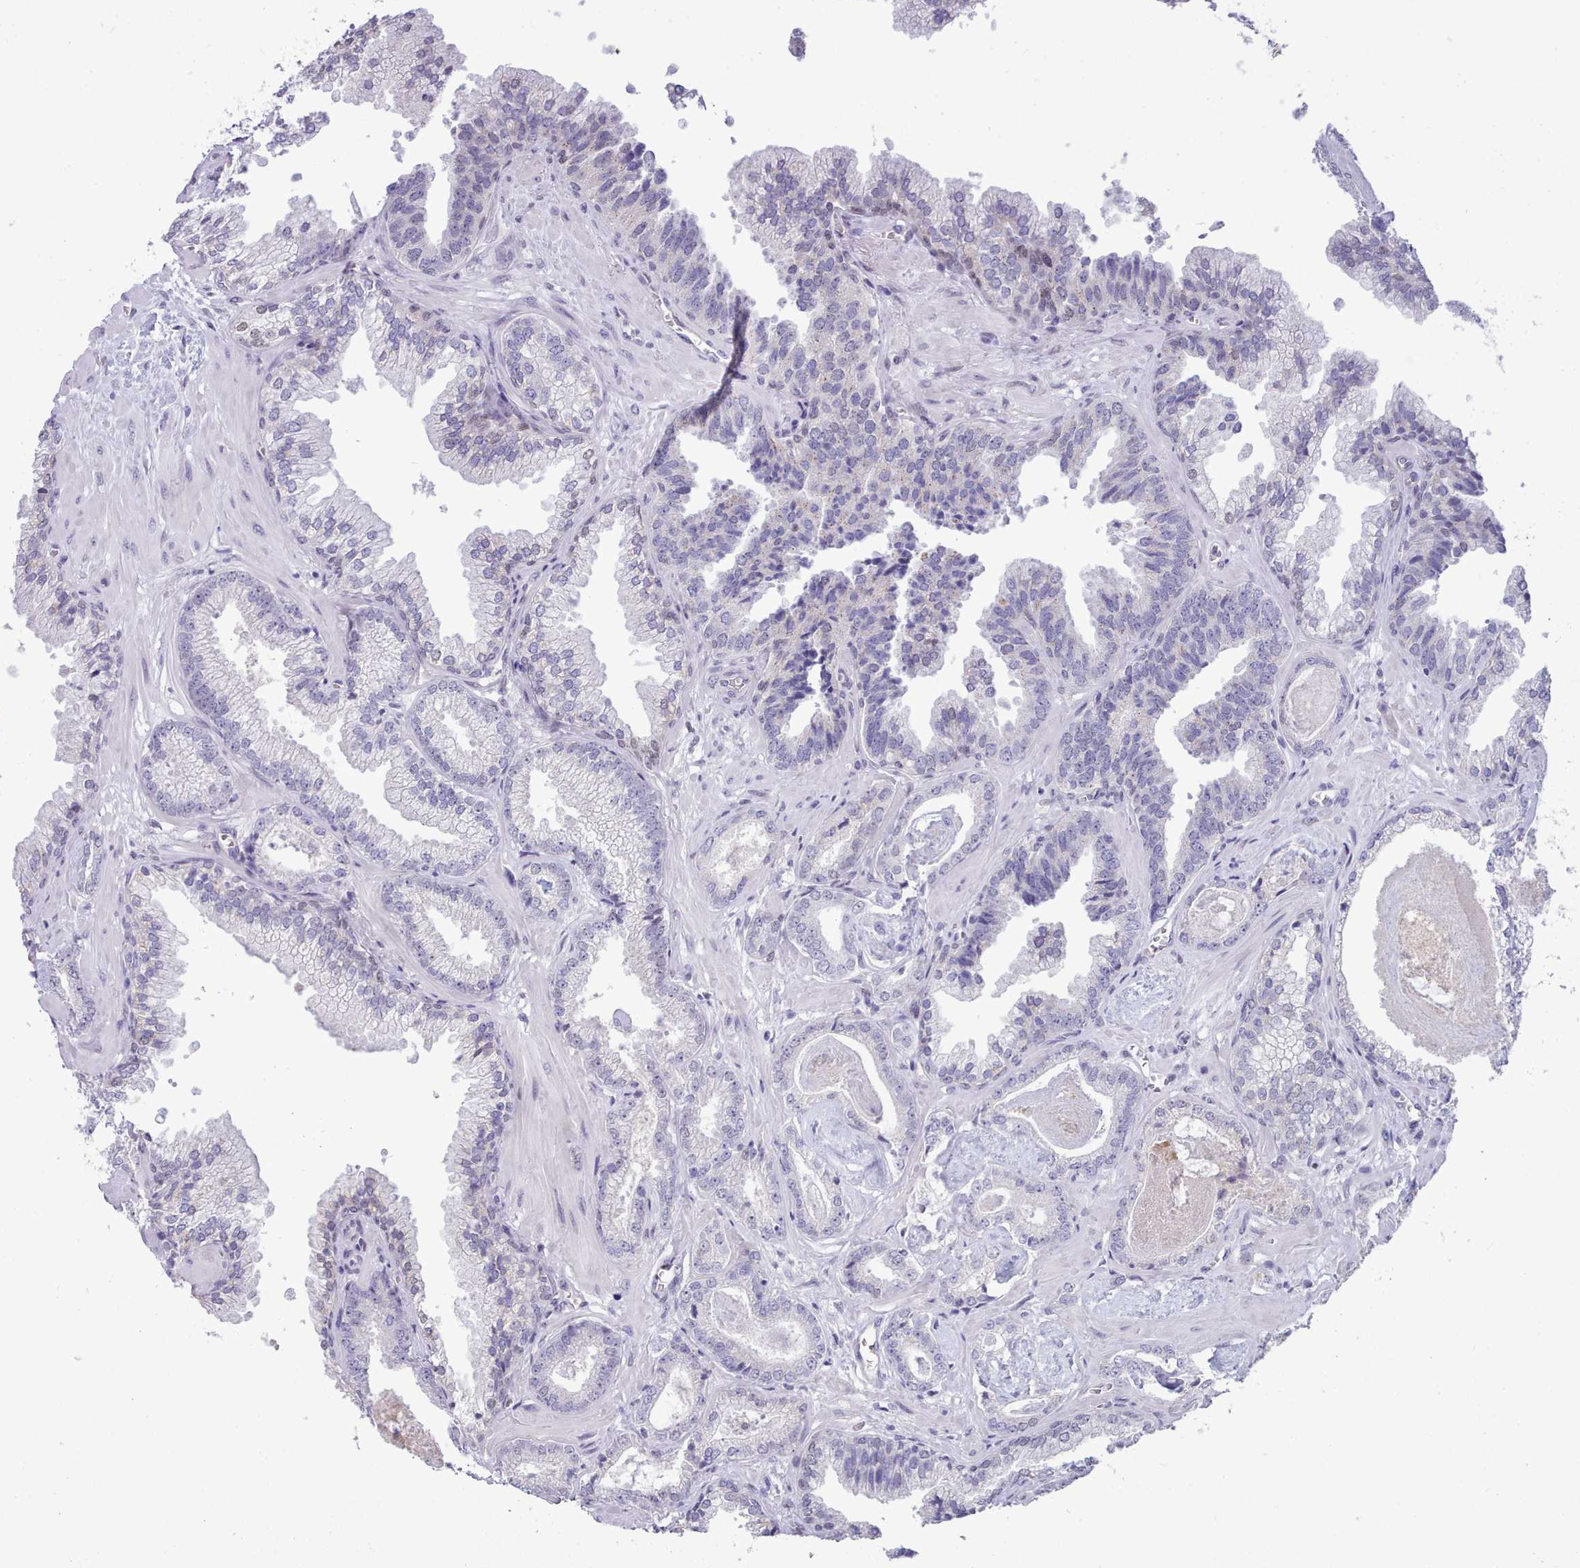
{"staining": {"intensity": "negative", "quantity": "none", "location": "none"}, "tissue": "prostate cancer", "cell_type": "Tumor cells", "image_type": "cancer", "snomed": [{"axis": "morphology", "description": "Adenocarcinoma, Low grade"}, {"axis": "topography", "description": "Prostate"}], "caption": "There is no significant positivity in tumor cells of prostate low-grade adenocarcinoma. (IHC, brightfield microscopy, high magnification).", "gene": "TMEM253", "patient": {"sex": "male", "age": 60}}